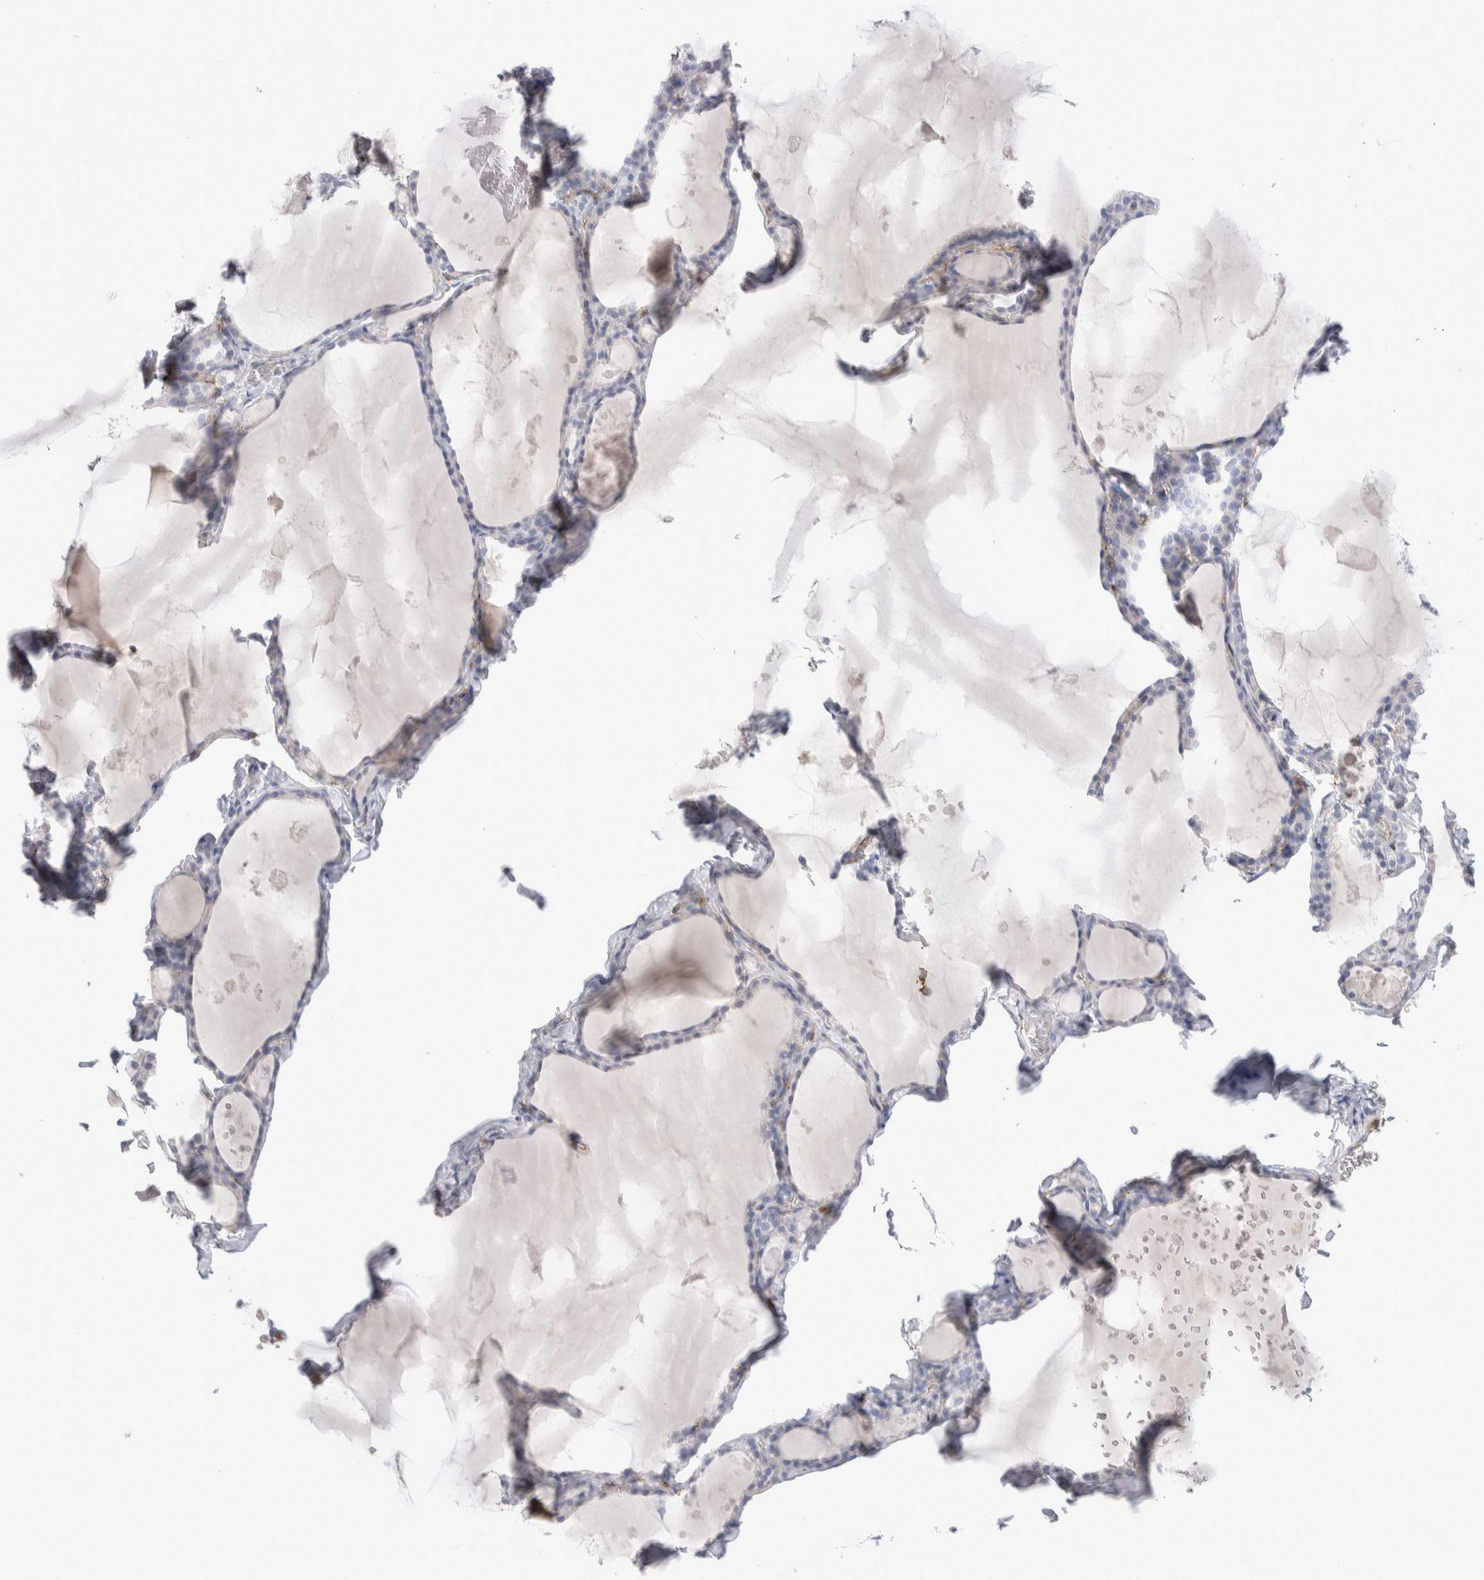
{"staining": {"intensity": "negative", "quantity": "none", "location": "none"}, "tissue": "thyroid gland", "cell_type": "Glandular cells", "image_type": "normal", "snomed": [{"axis": "morphology", "description": "Normal tissue, NOS"}, {"axis": "topography", "description": "Thyroid gland"}], "caption": "Glandular cells are negative for protein expression in unremarkable human thyroid gland. Brightfield microscopy of IHC stained with DAB (3,3'-diaminobenzidine) (brown) and hematoxylin (blue), captured at high magnification.", "gene": "SEPTIN4", "patient": {"sex": "male", "age": 56}}